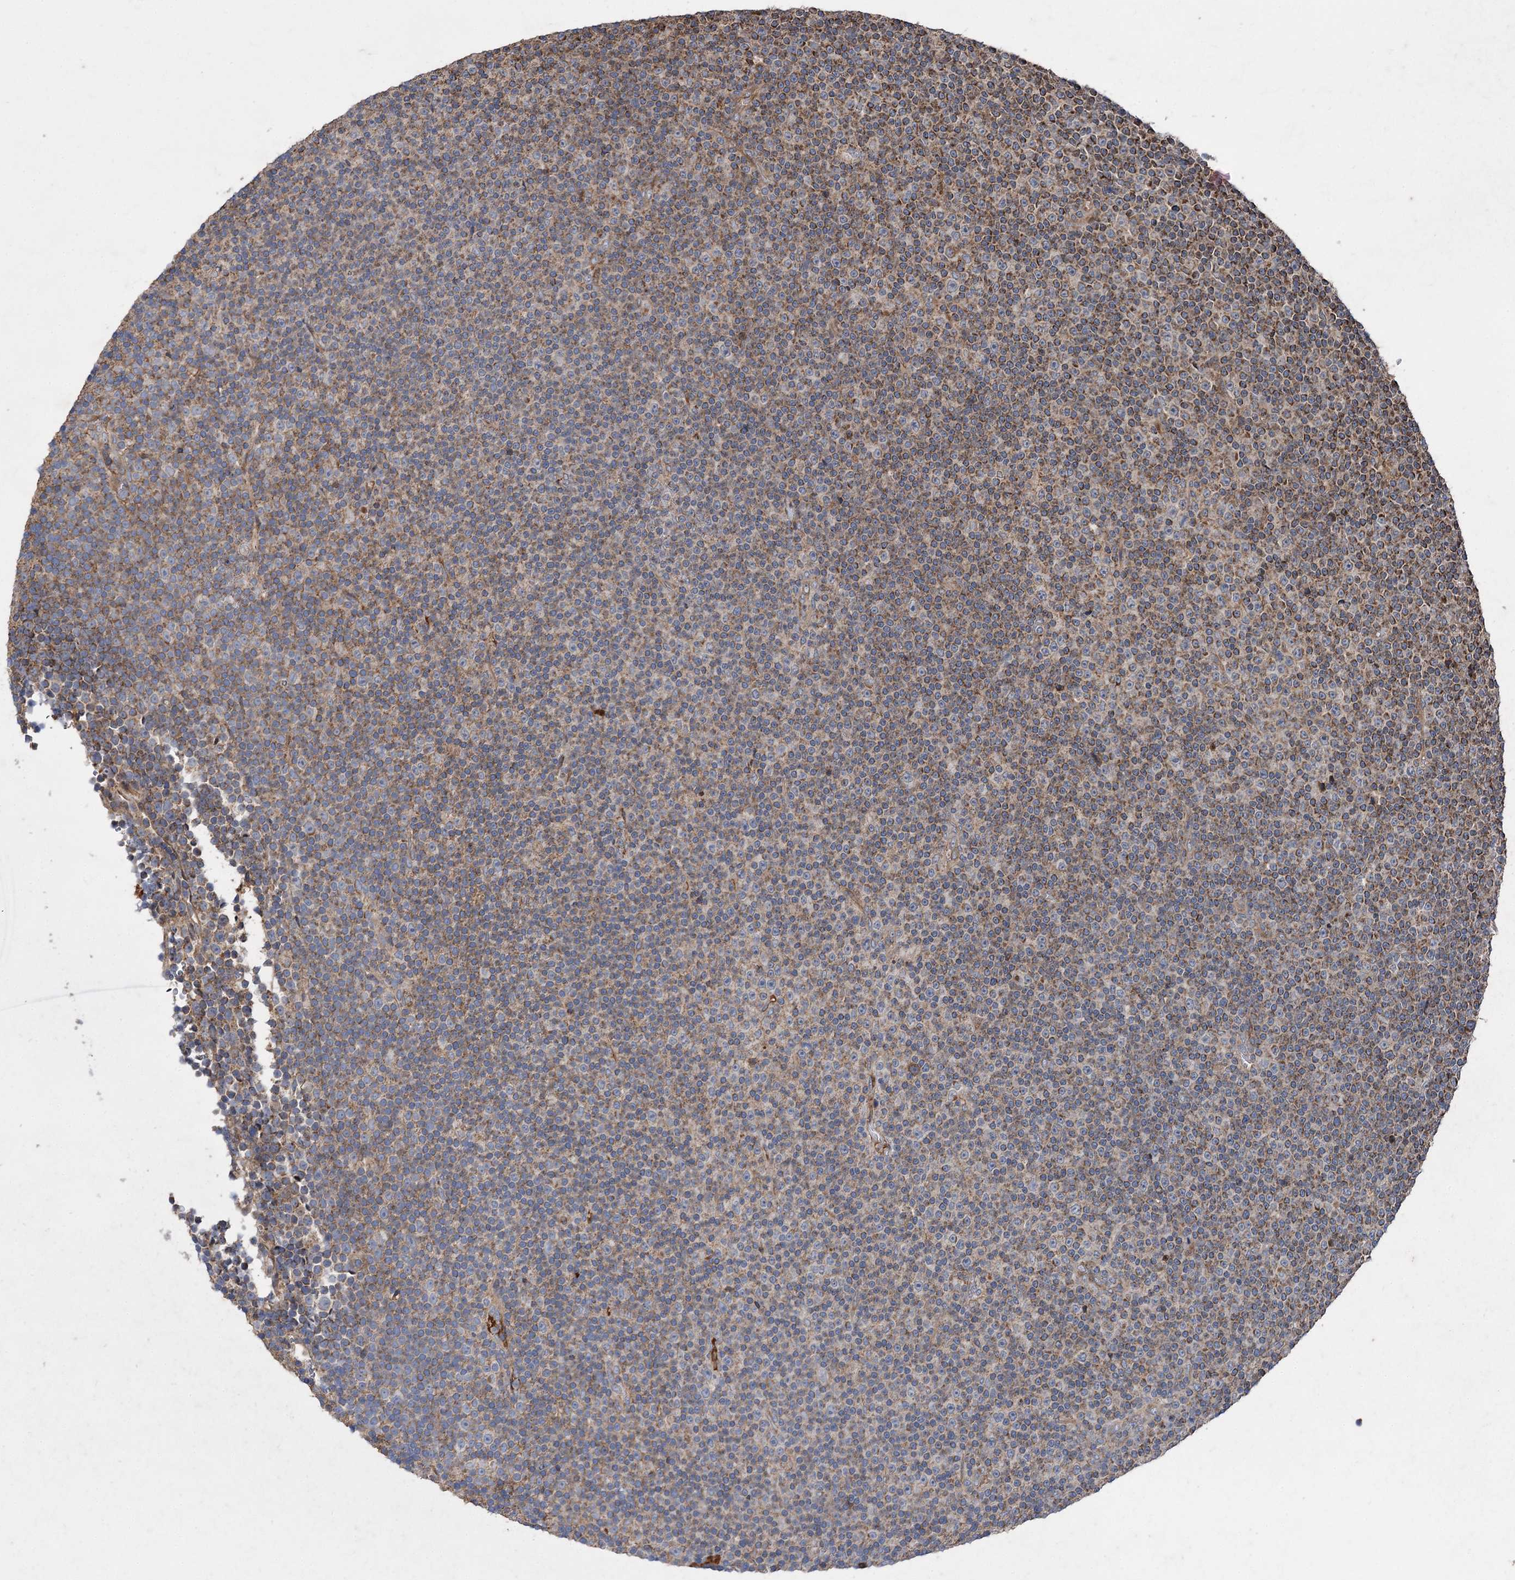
{"staining": {"intensity": "strong", "quantity": "25%-75%", "location": "cytoplasmic/membranous"}, "tissue": "lymphoma", "cell_type": "Tumor cells", "image_type": "cancer", "snomed": [{"axis": "morphology", "description": "Malignant lymphoma, non-Hodgkin's type, Low grade"}, {"axis": "topography", "description": "Lymph node"}], "caption": "Lymphoma tissue displays strong cytoplasmic/membranous staining in about 25%-75% of tumor cells", "gene": "RASSF3", "patient": {"sex": "female", "age": 67}}